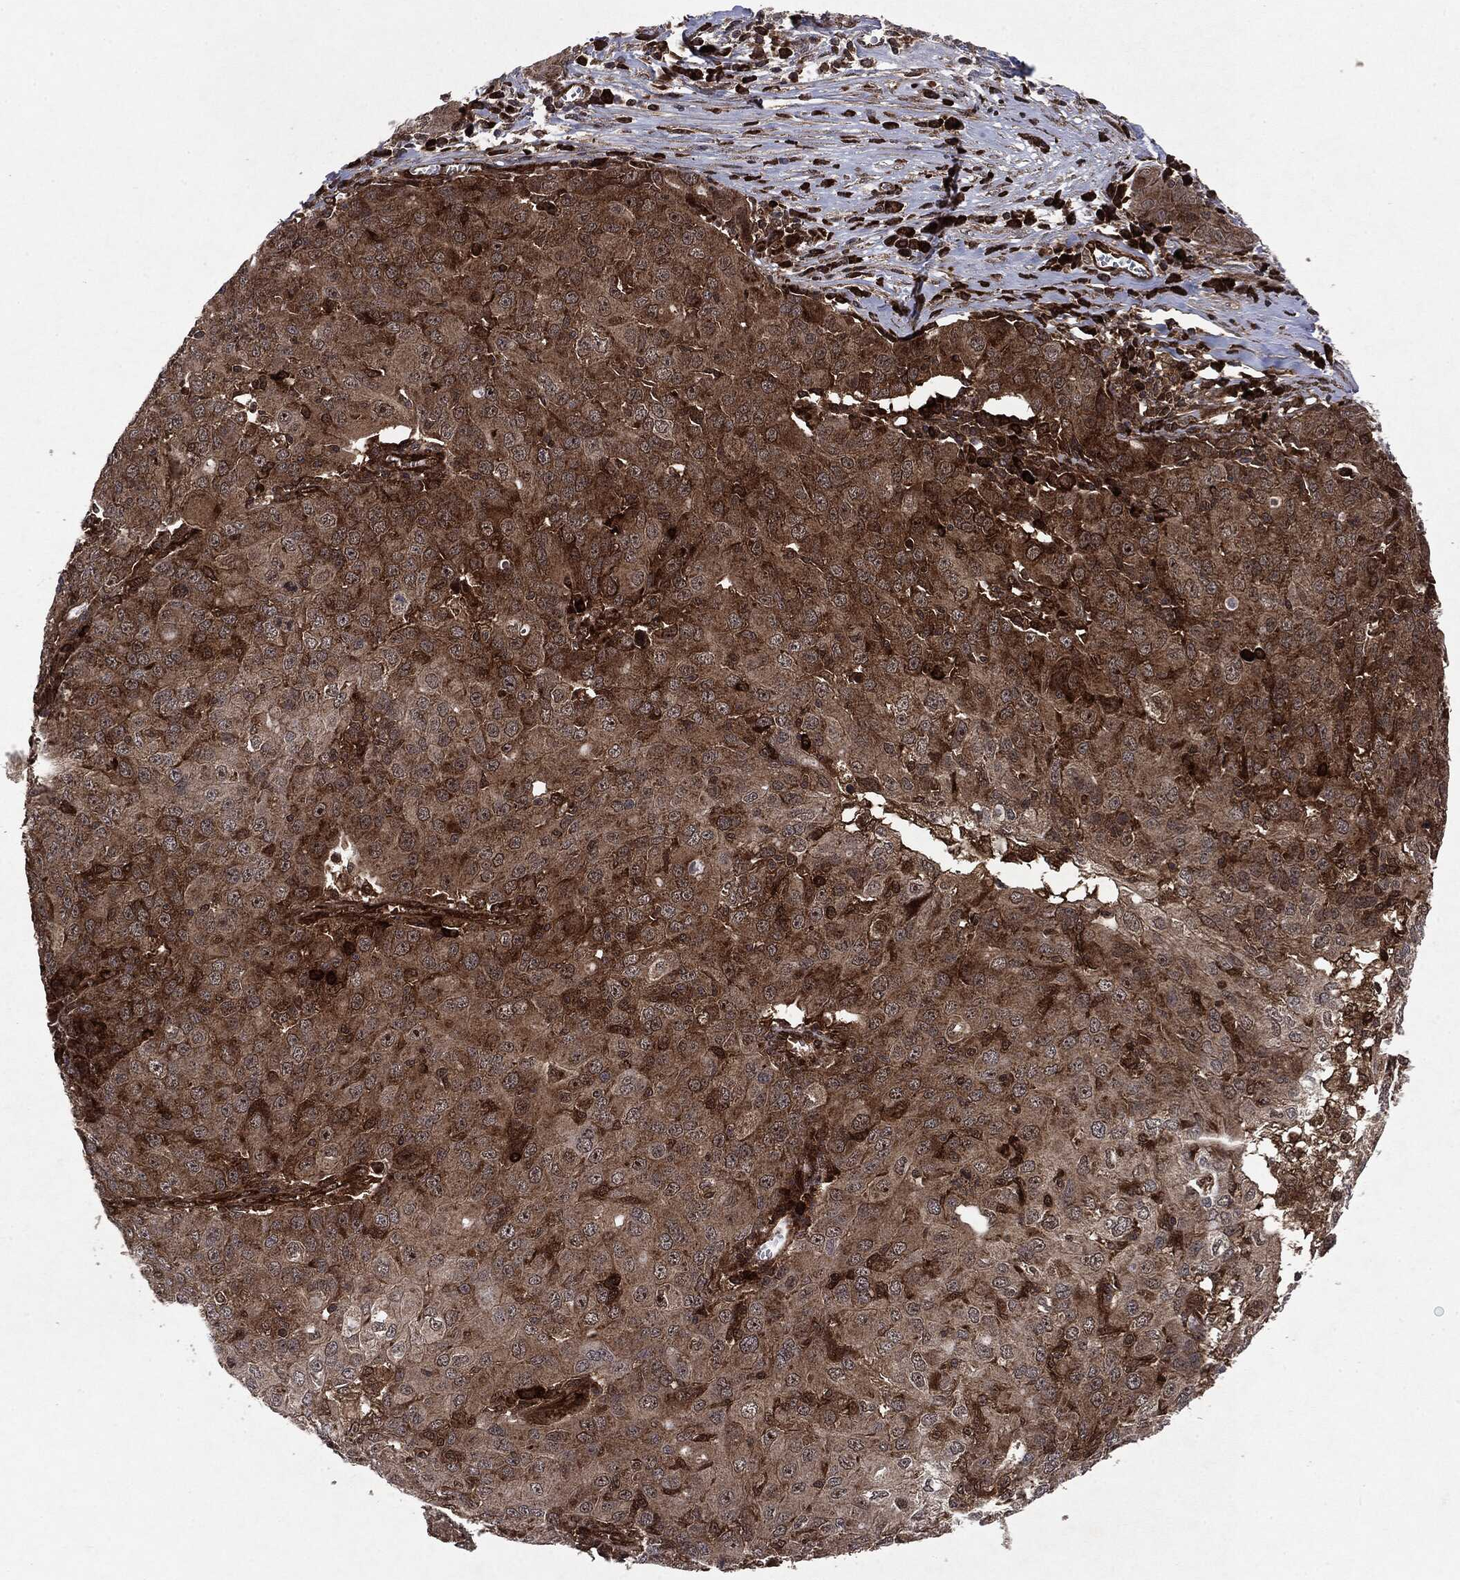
{"staining": {"intensity": "moderate", "quantity": "25%-75%", "location": "cytoplasmic/membranous"}, "tissue": "ovarian cancer", "cell_type": "Tumor cells", "image_type": "cancer", "snomed": [{"axis": "morphology", "description": "Carcinoma, endometroid"}, {"axis": "topography", "description": "Ovary"}], "caption": "Immunohistochemistry (DAB (3,3'-diaminobenzidine)) staining of endometroid carcinoma (ovarian) exhibits moderate cytoplasmic/membranous protein positivity in about 25%-75% of tumor cells.", "gene": "OTUB1", "patient": {"sex": "female", "age": 50}}